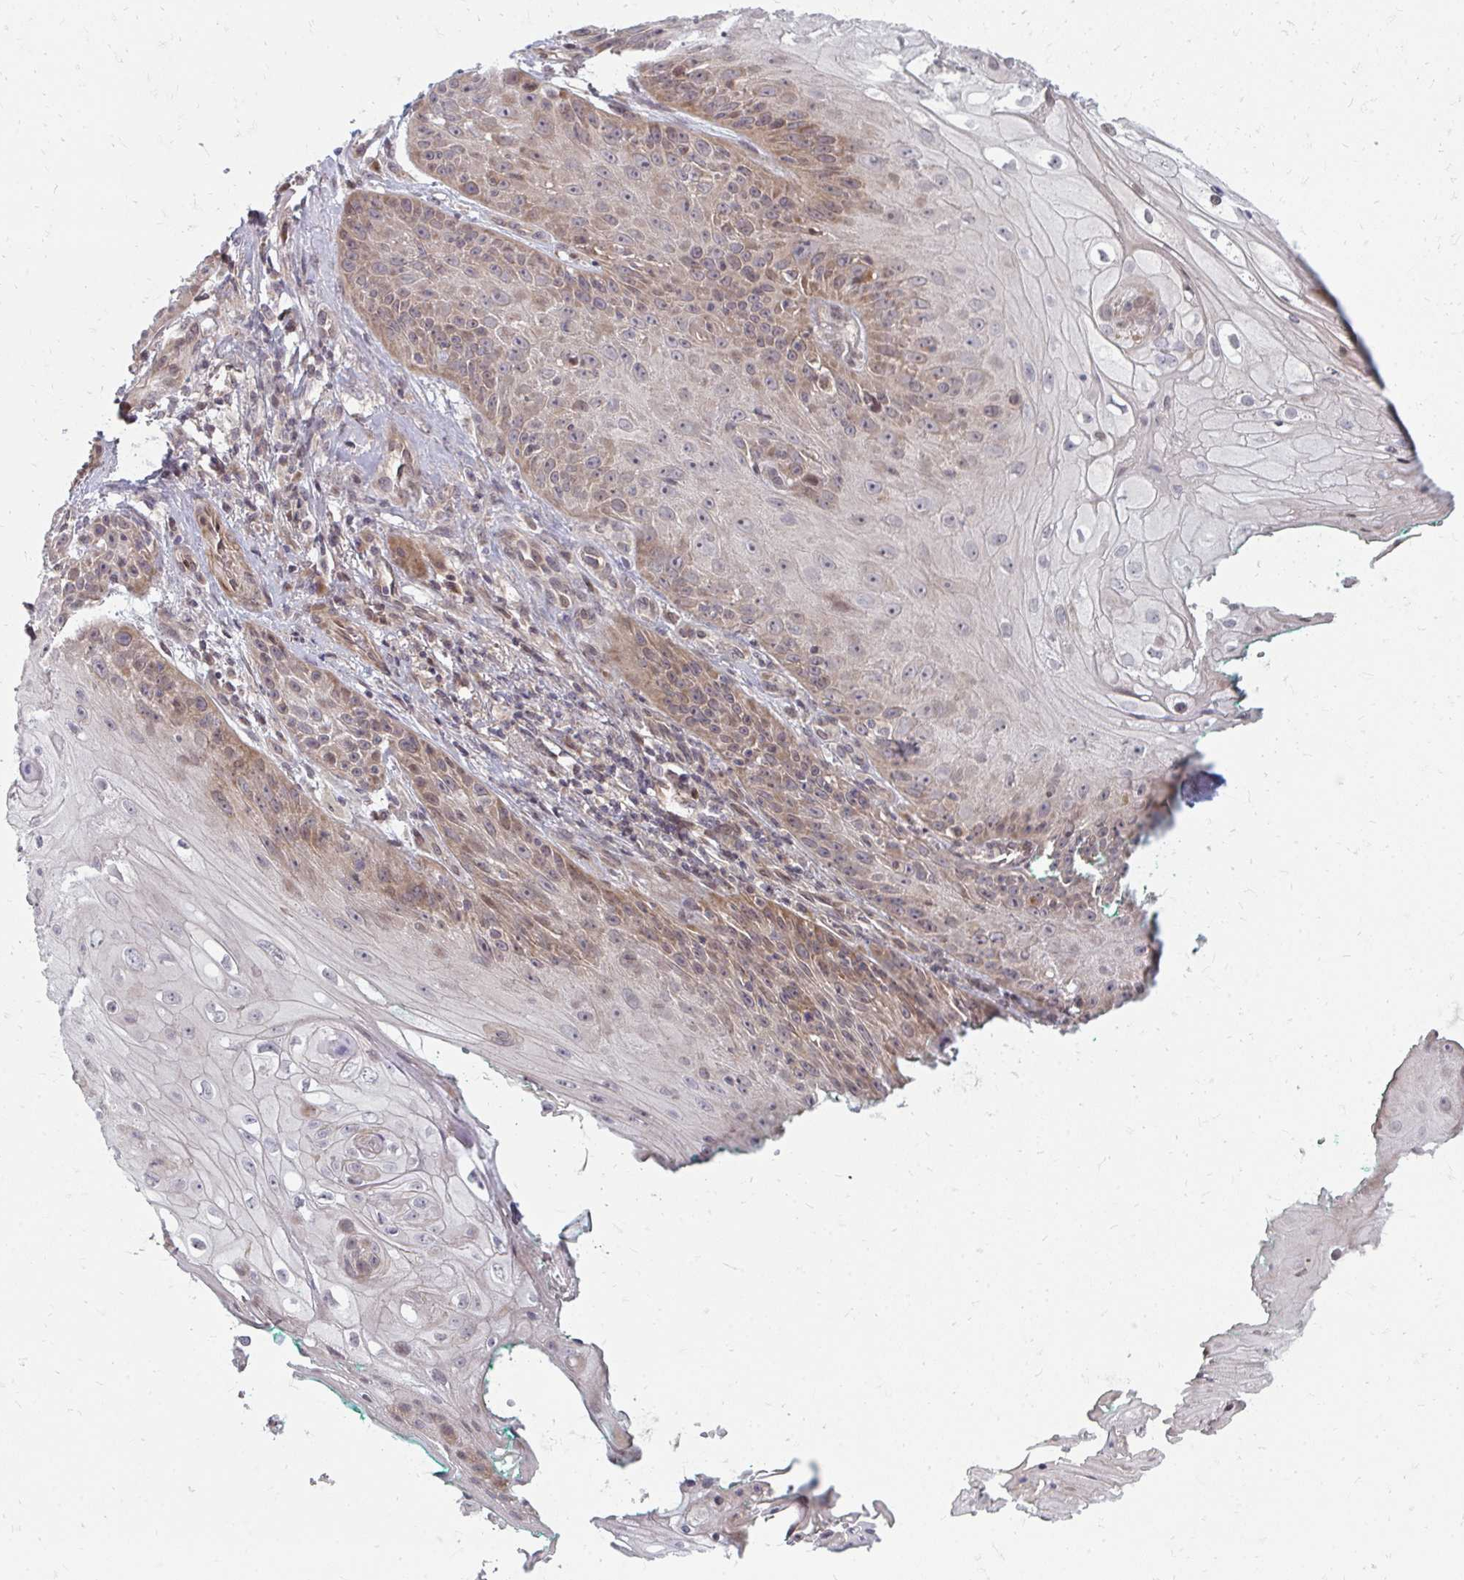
{"staining": {"intensity": "moderate", "quantity": "<25%", "location": "cytoplasmic/membranous"}, "tissue": "skin cancer", "cell_type": "Tumor cells", "image_type": "cancer", "snomed": [{"axis": "morphology", "description": "Squamous cell carcinoma, NOS"}, {"axis": "topography", "description": "Skin"}, {"axis": "topography", "description": "Vulva"}], "caption": "Protein analysis of skin cancer (squamous cell carcinoma) tissue reveals moderate cytoplasmic/membranous staining in about <25% of tumor cells.", "gene": "ZNF285", "patient": {"sex": "female", "age": 76}}